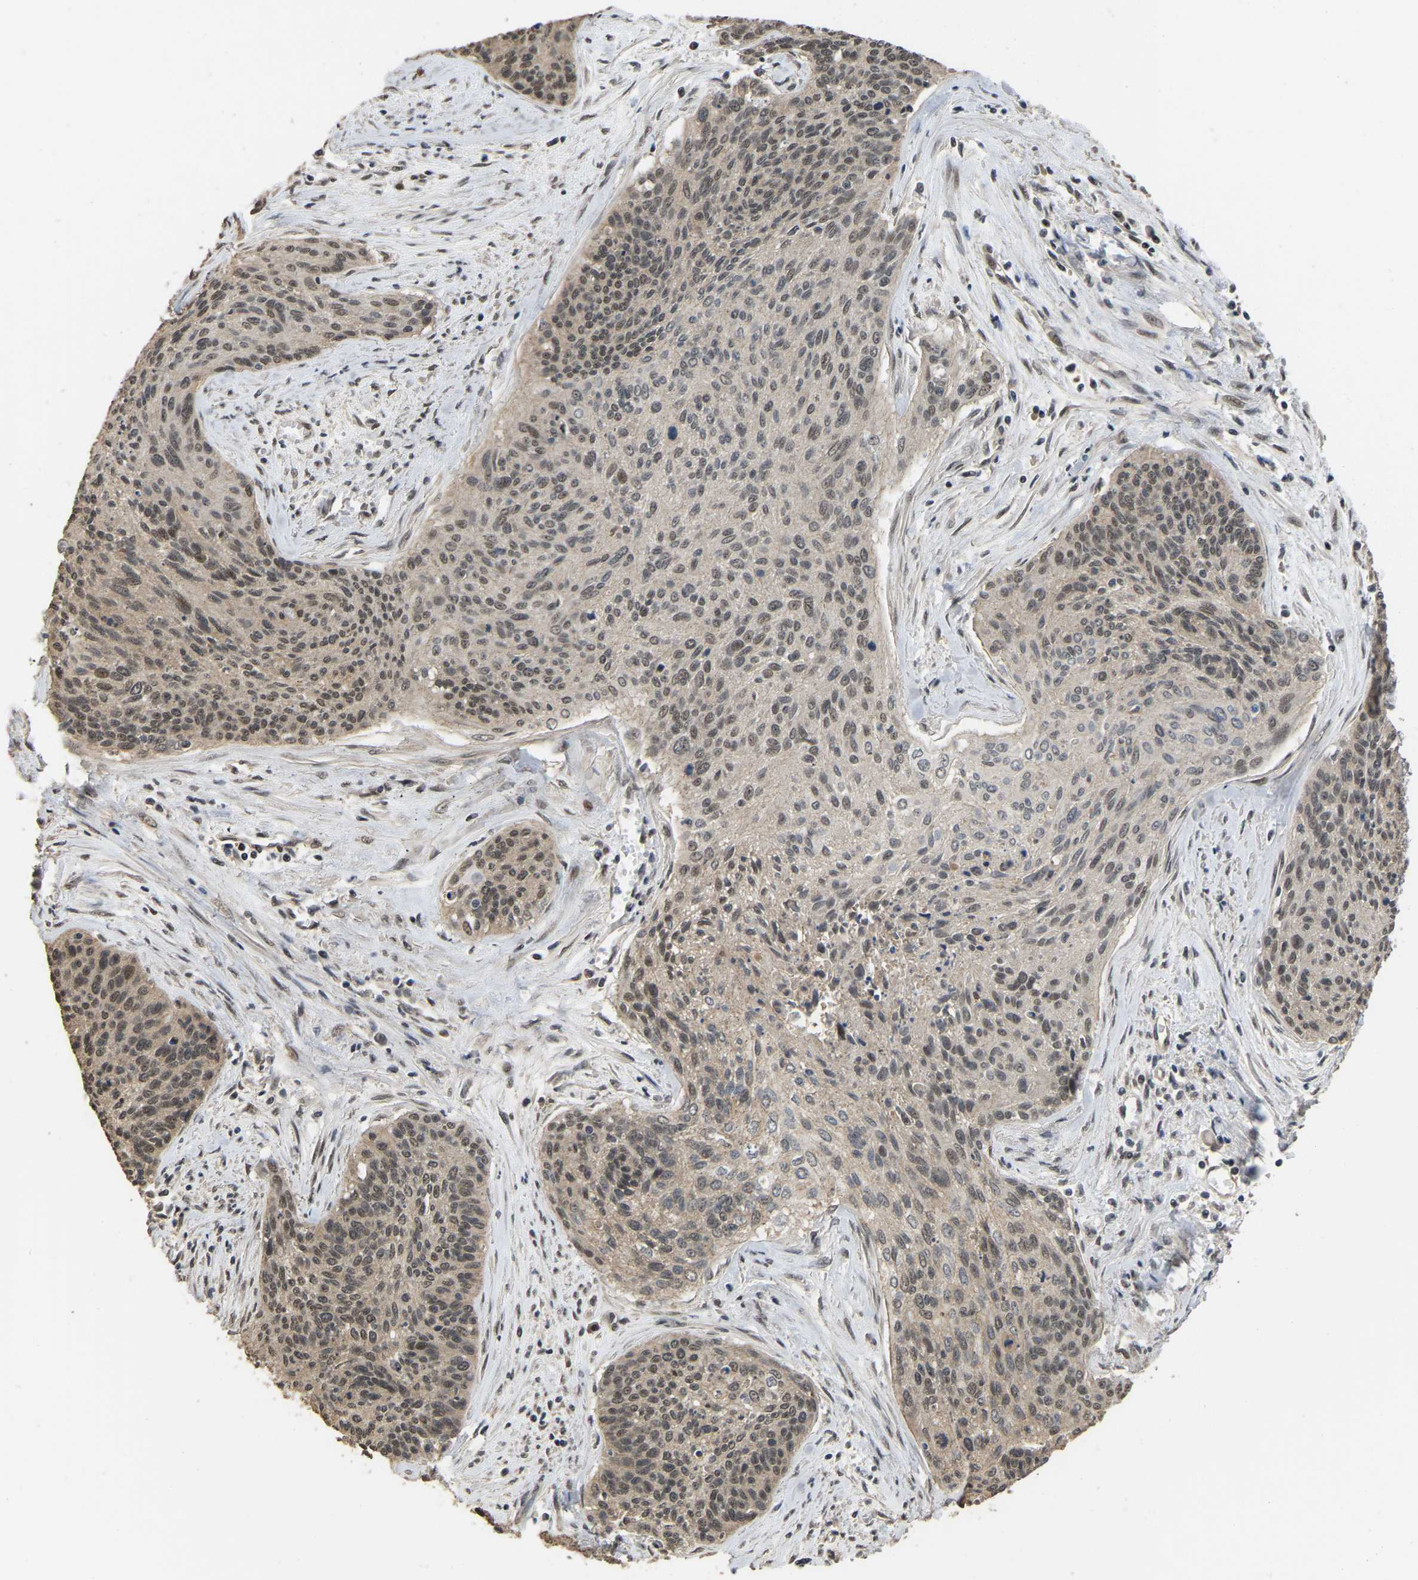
{"staining": {"intensity": "weak", "quantity": ">75%", "location": "nuclear"}, "tissue": "cervical cancer", "cell_type": "Tumor cells", "image_type": "cancer", "snomed": [{"axis": "morphology", "description": "Squamous cell carcinoma, NOS"}, {"axis": "topography", "description": "Cervix"}], "caption": "A brown stain shows weak nuclear staining of a protein in human cervical cancer (squamous cell carcinoma) tumor cells.", "gene": "ARHGAP23", "patient": {"sex": "female", "age": 55}}